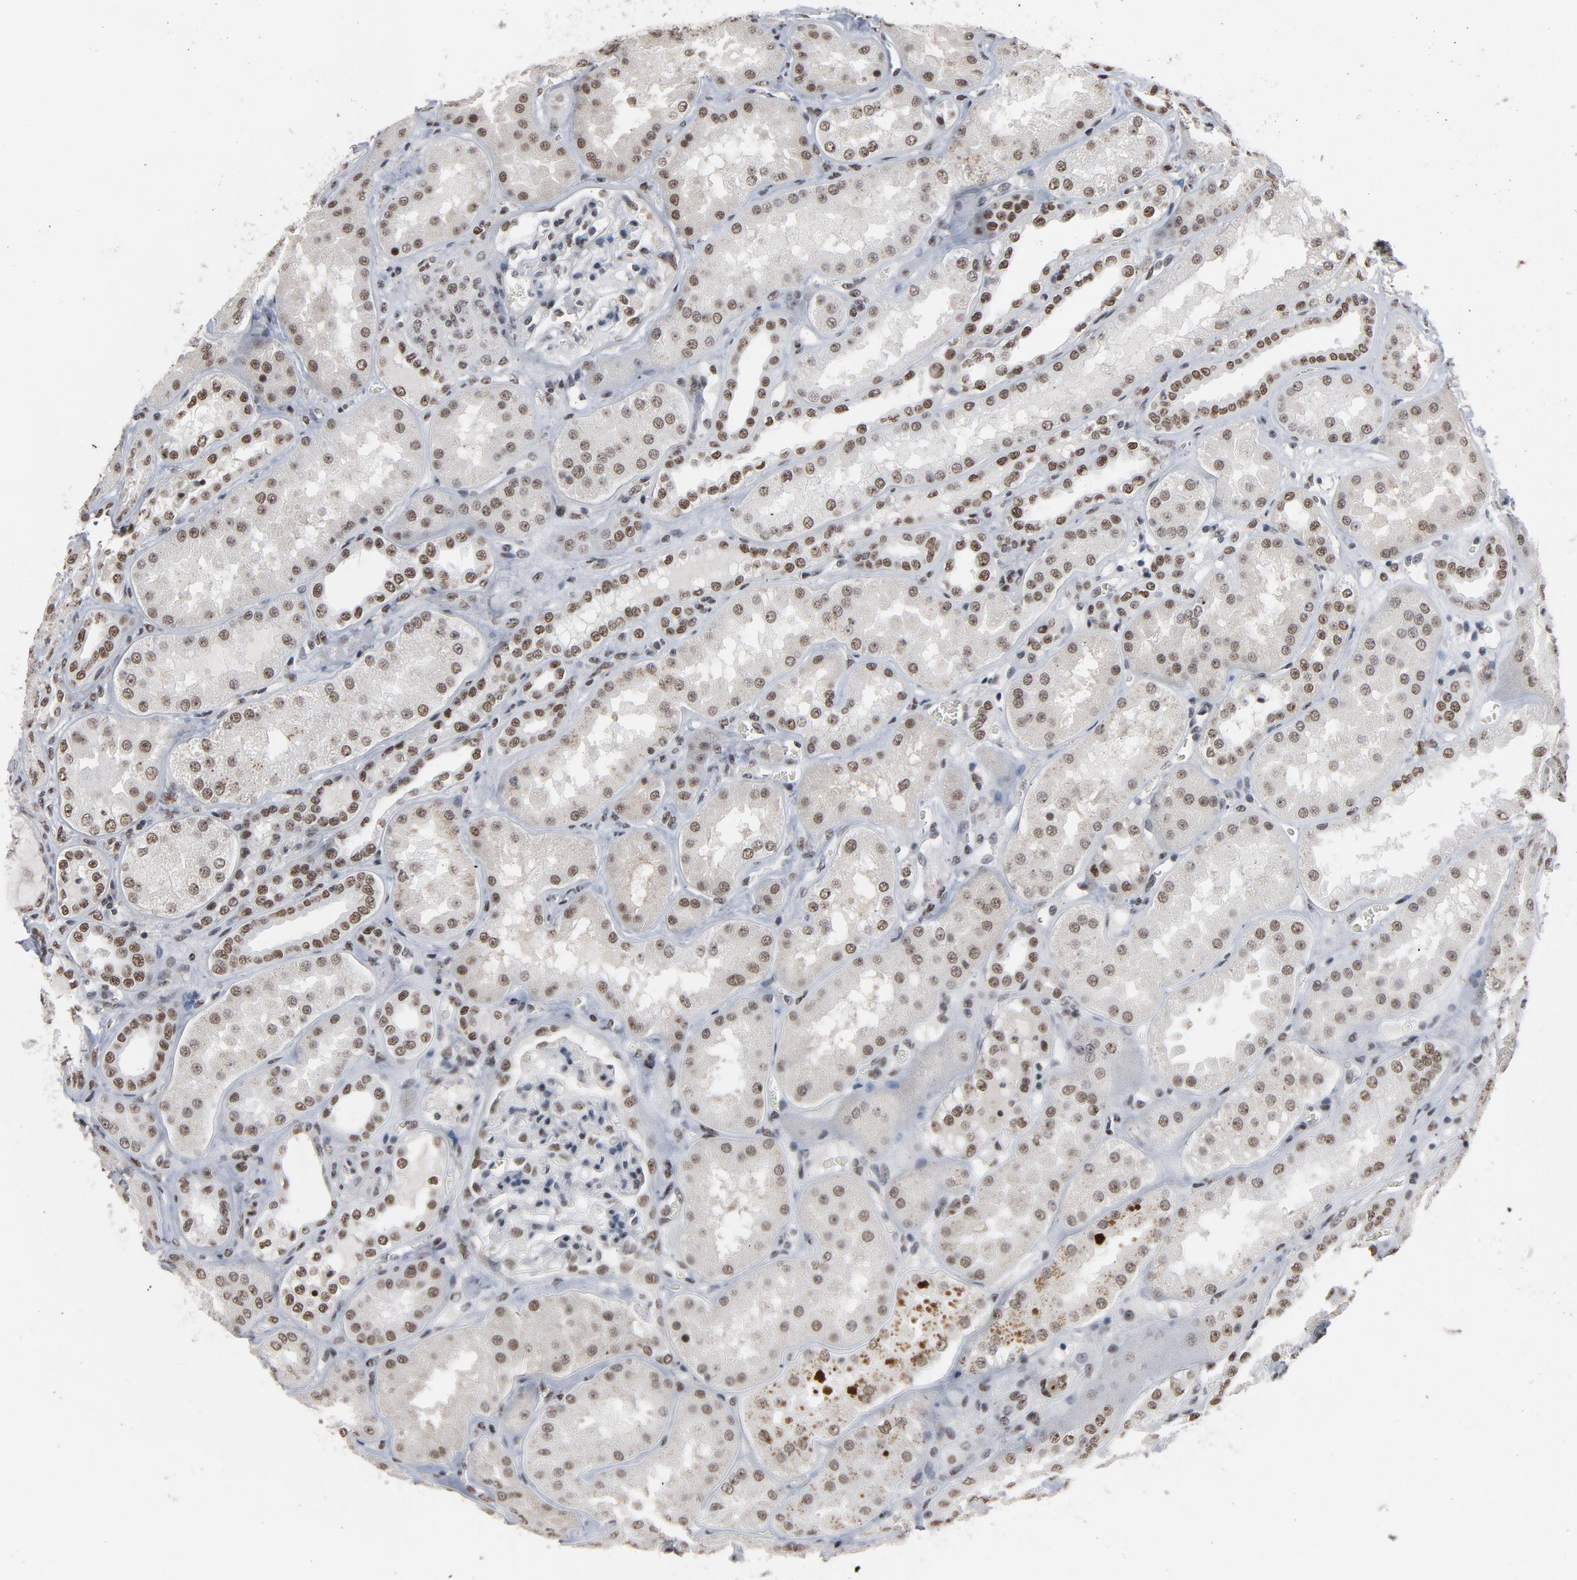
{"staining": {"intensity": "strong", "quantity": "25%-75%", "location": "nuclear"}, "tissue": "kidney", "cell_type": "Cells in glomeruli", "image_type": "normal", "snomed": [{"axis": "morphology", "description": "Normal tissue, NOS"}, {"axis": "topography", "description": "Kidney"}], "caption": "Immunohistochemistry (IHC) staining of benign kidney, which reveals high levels of strong nuclear expression in approximately 25%-75% of cells in glomeruli indicating strong nuclear protein staining. The staining was performed using DAB (brown) for protein detection and nuclei were counterstained in hematoxylin (blue).", "gene": "MRE11", "patient": {"sex": "female", "age": 56}}